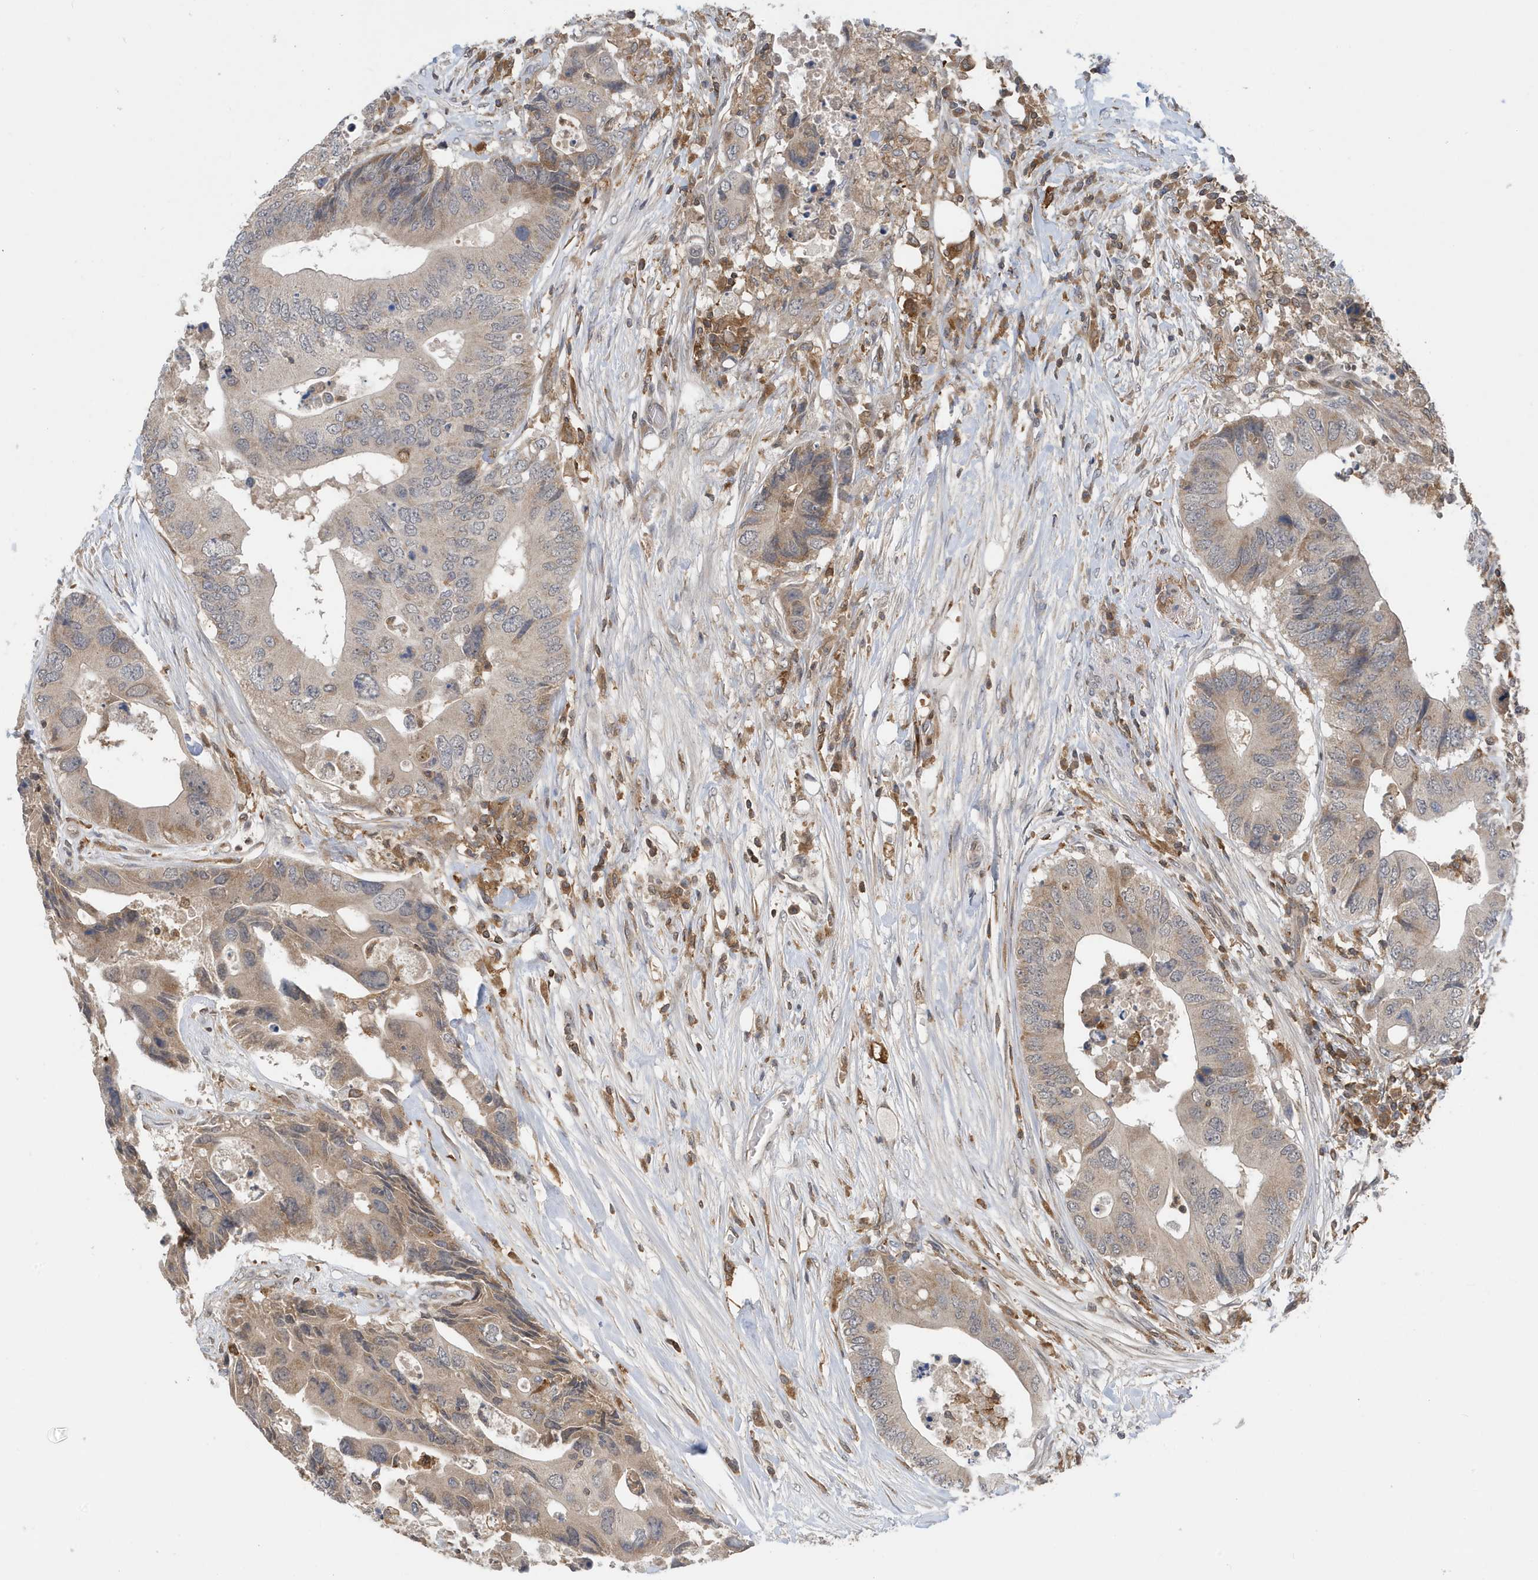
{"staining": {"intensity": "weak", "quantity": "<25%", "location": "cytoplasmic/membranous"}, "tissue": "colorectal cancer", "cell_type": "Tumor cells", "image_type": "cancer", "snomed": [{"axis": "morphology", "description": "Adenocarcinoma, NOS"}, {"axis": "topography", "description": "Colon"}], "caption": "IHC micrograph of human adenocarcinoma (colorectal) stained for a protein (brown), which shows no staining in tumor cells.", "gene": "NSUN3", "patient": {"sex": "male", "age": 71}}